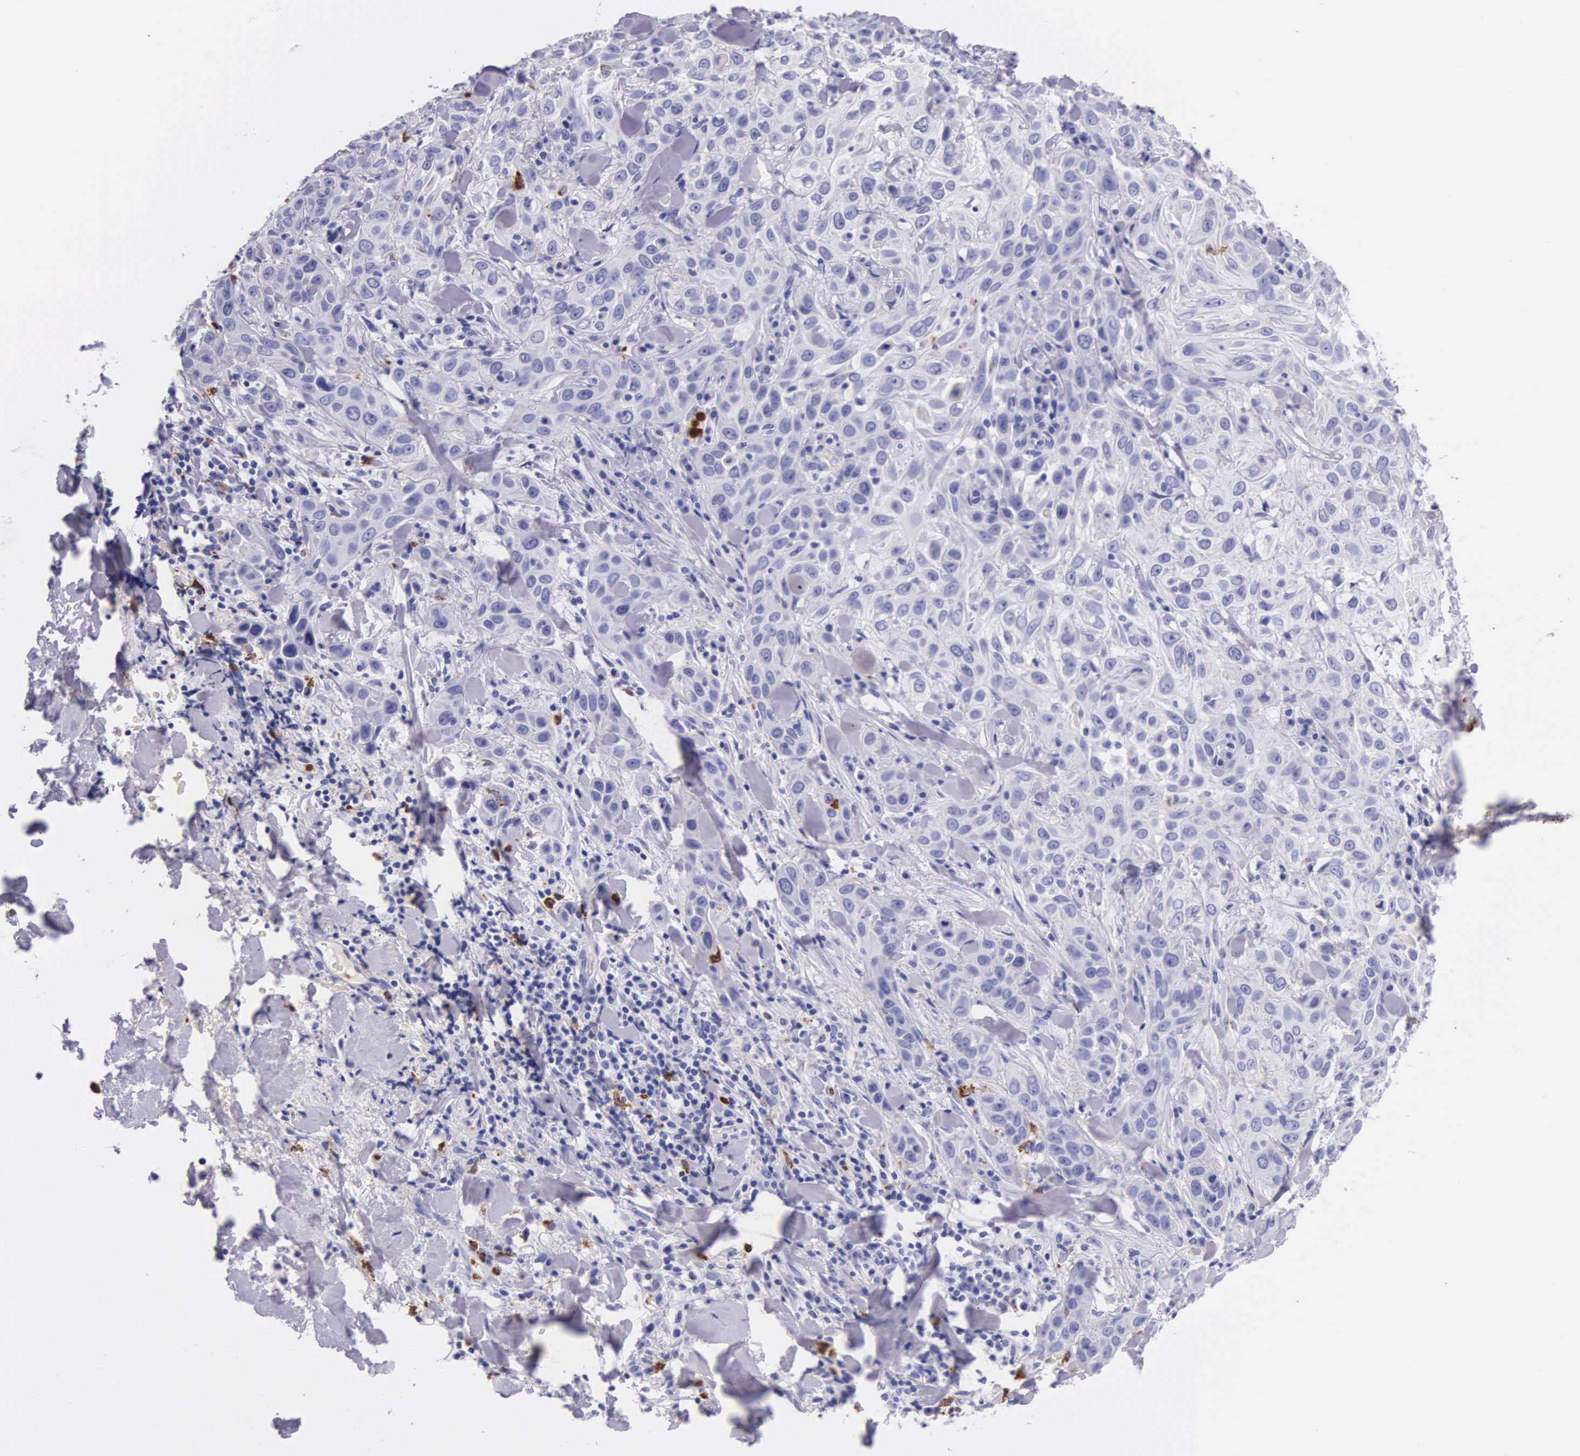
{"staining": {"intensity": "negative", "quantity": "none", "location": "none"}, "tissue": "skin cancer", "cell_type": "Tumor cells", "image_type": "cancer", "snomed": [{"axis": "morphology", "description": "Squamous cell carcinoma, NOS"}, {"axis": "topography", "description": "Skin"}], "caption": "Tumor cells show no significant protein expression in squamous cell carcinoma (skin). (Immunohistochemistry (ihc), brightfield microscopy, high magnification).", "gene": "FCN1", "patient": {"sex": "male", "age": 84}}